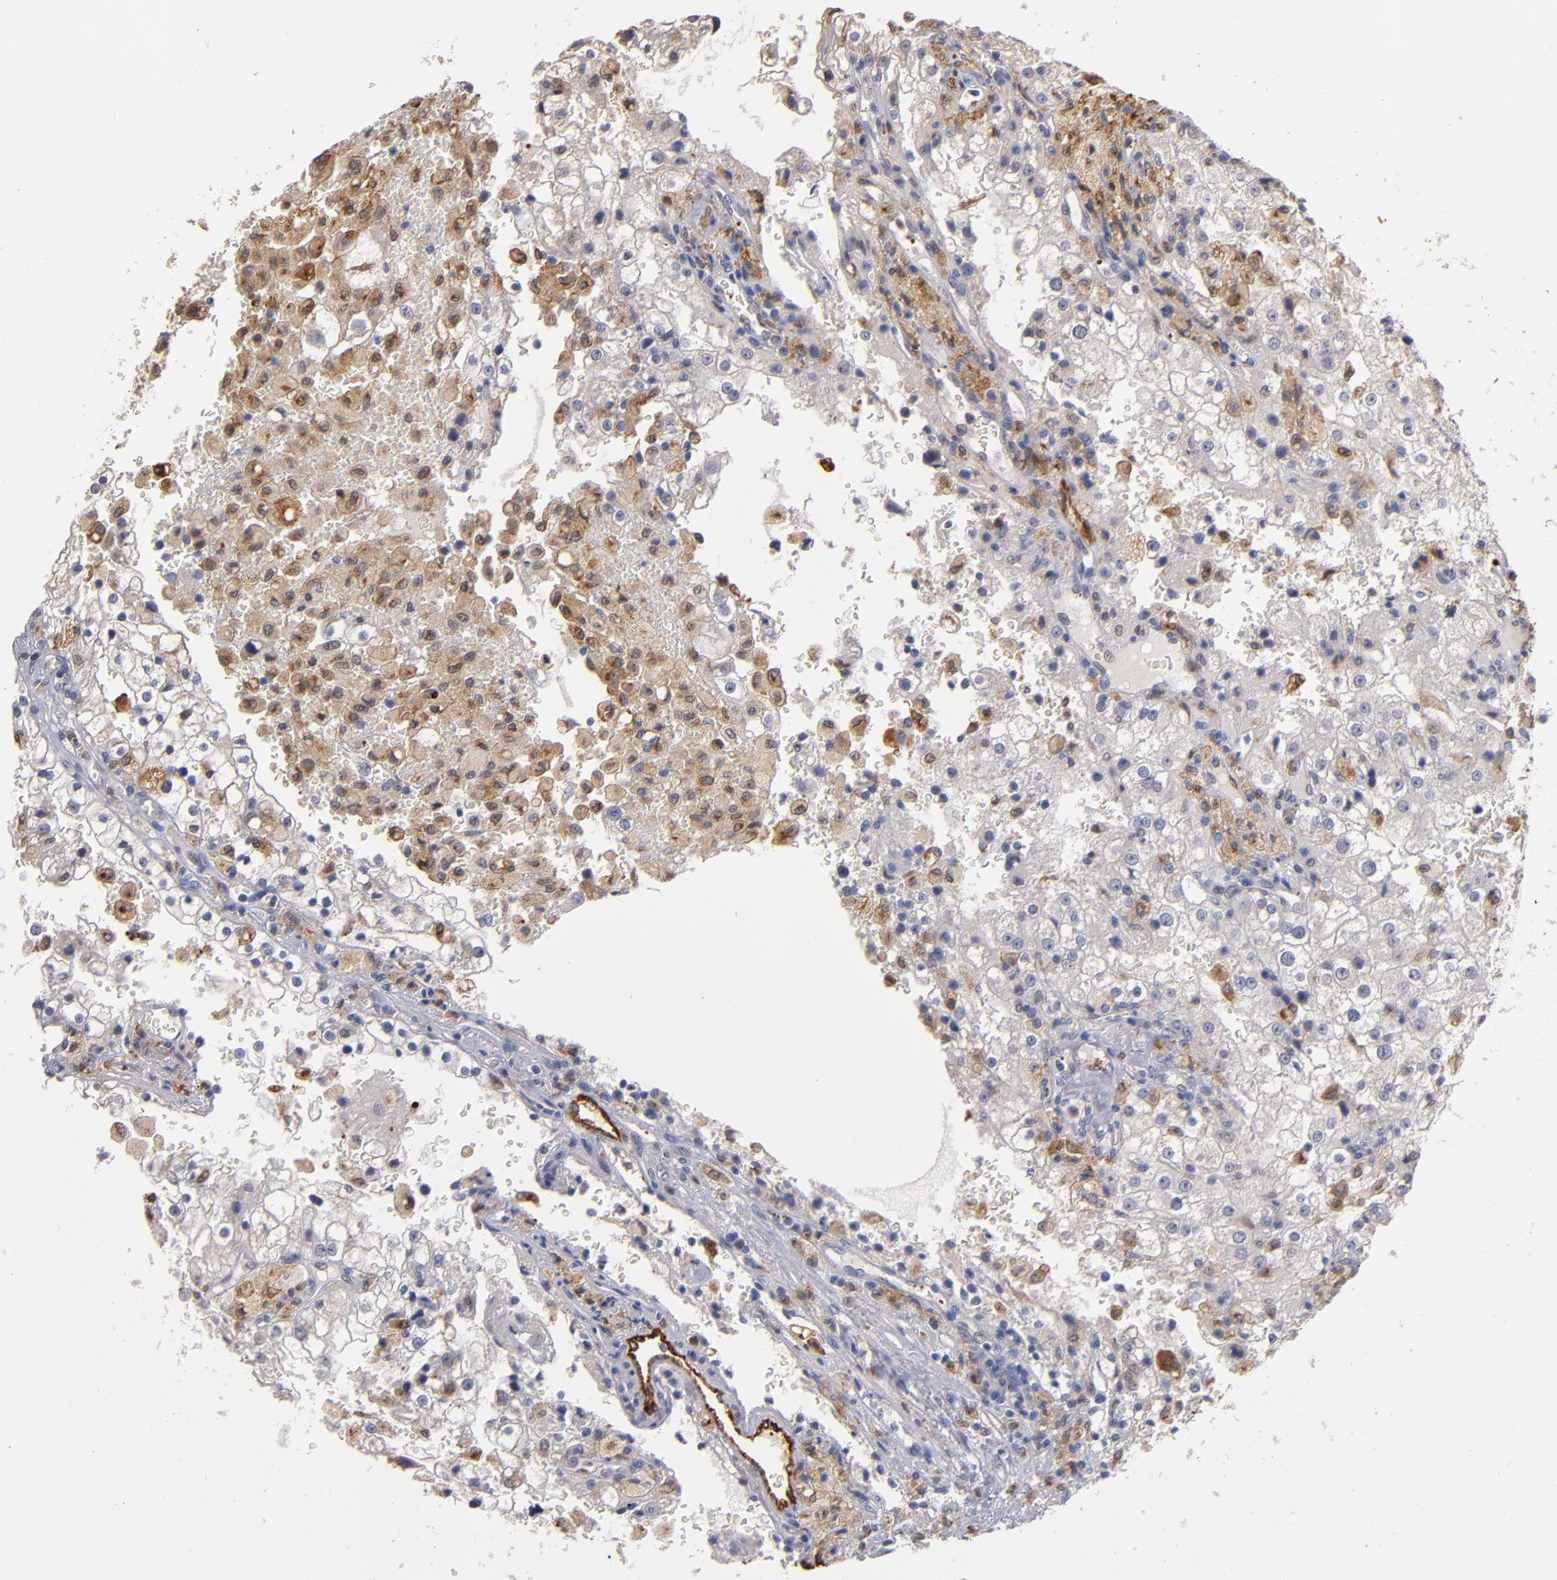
{"staining": {"intensity": "weak", "quantity": "<25%", "location": "cytoplasmic/membranous"}, "tissue": "renal cancer", "cell_type": "Tumor cells", "image_type": "cancer", "snomed": [{"axis": "morphology", "description": "Adenocarcinoma, NOS"}, {"axis": "topography", "description": "Kidney"}], "caption": "Adenocarcinoma (renal) was stained to show a protein in brown. There is no significant expression in tumor cells. (Stains: DAB (3,3'-diaminobenzidine) immunohistochemistry (IHC) with hematoxylin counter stain, Microscopy: brightfield microscopy at high magnification).", "gene": "SELP", "patient": {"sex": "female", "age": 74}}